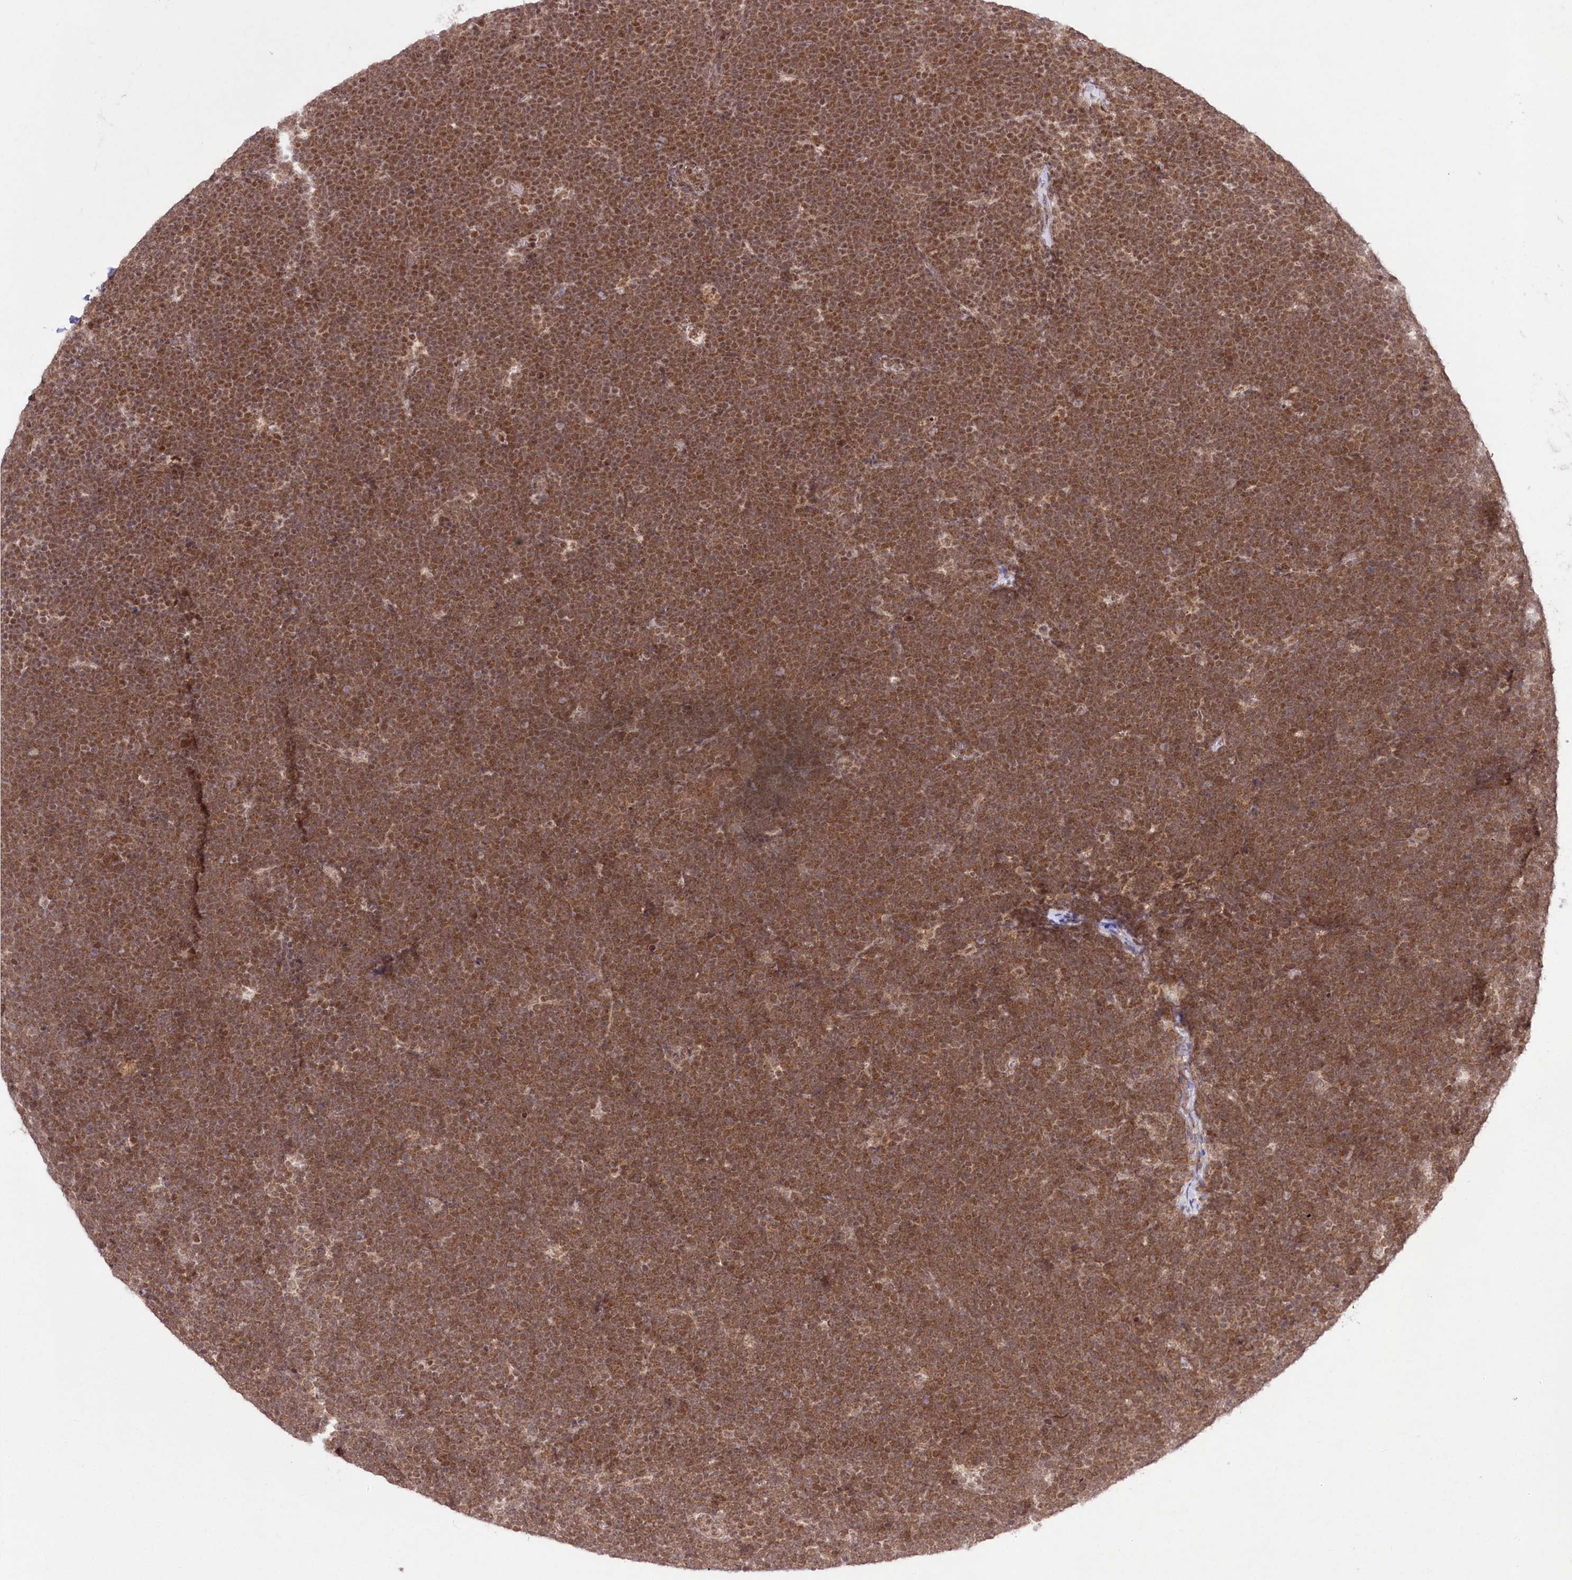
{"staining": {"intensity": "moderate", "quantity": ">75%", "location": "cytoplasmic/membranous,nuclear"}, "tissue": "lymphoma", "cell_type": "Tumor cells", "image_type": "cancer", "snomed": [{"axis": "morphology", "description": "Malignant lymphoma, non-Hodgkin's type, High grade"}, {"axis": "topography", "description": "Lymph node"}], "caption": "The immunohistochemical stain highlights moderate cytoplasmic/membranous and nuclear staining in tumor cells of malignant lymphoma, non-Hodgkin's type (high-grade) tissue.", "gene": "ZMAT2", "patient": {"sex": "male", "age": 13}}